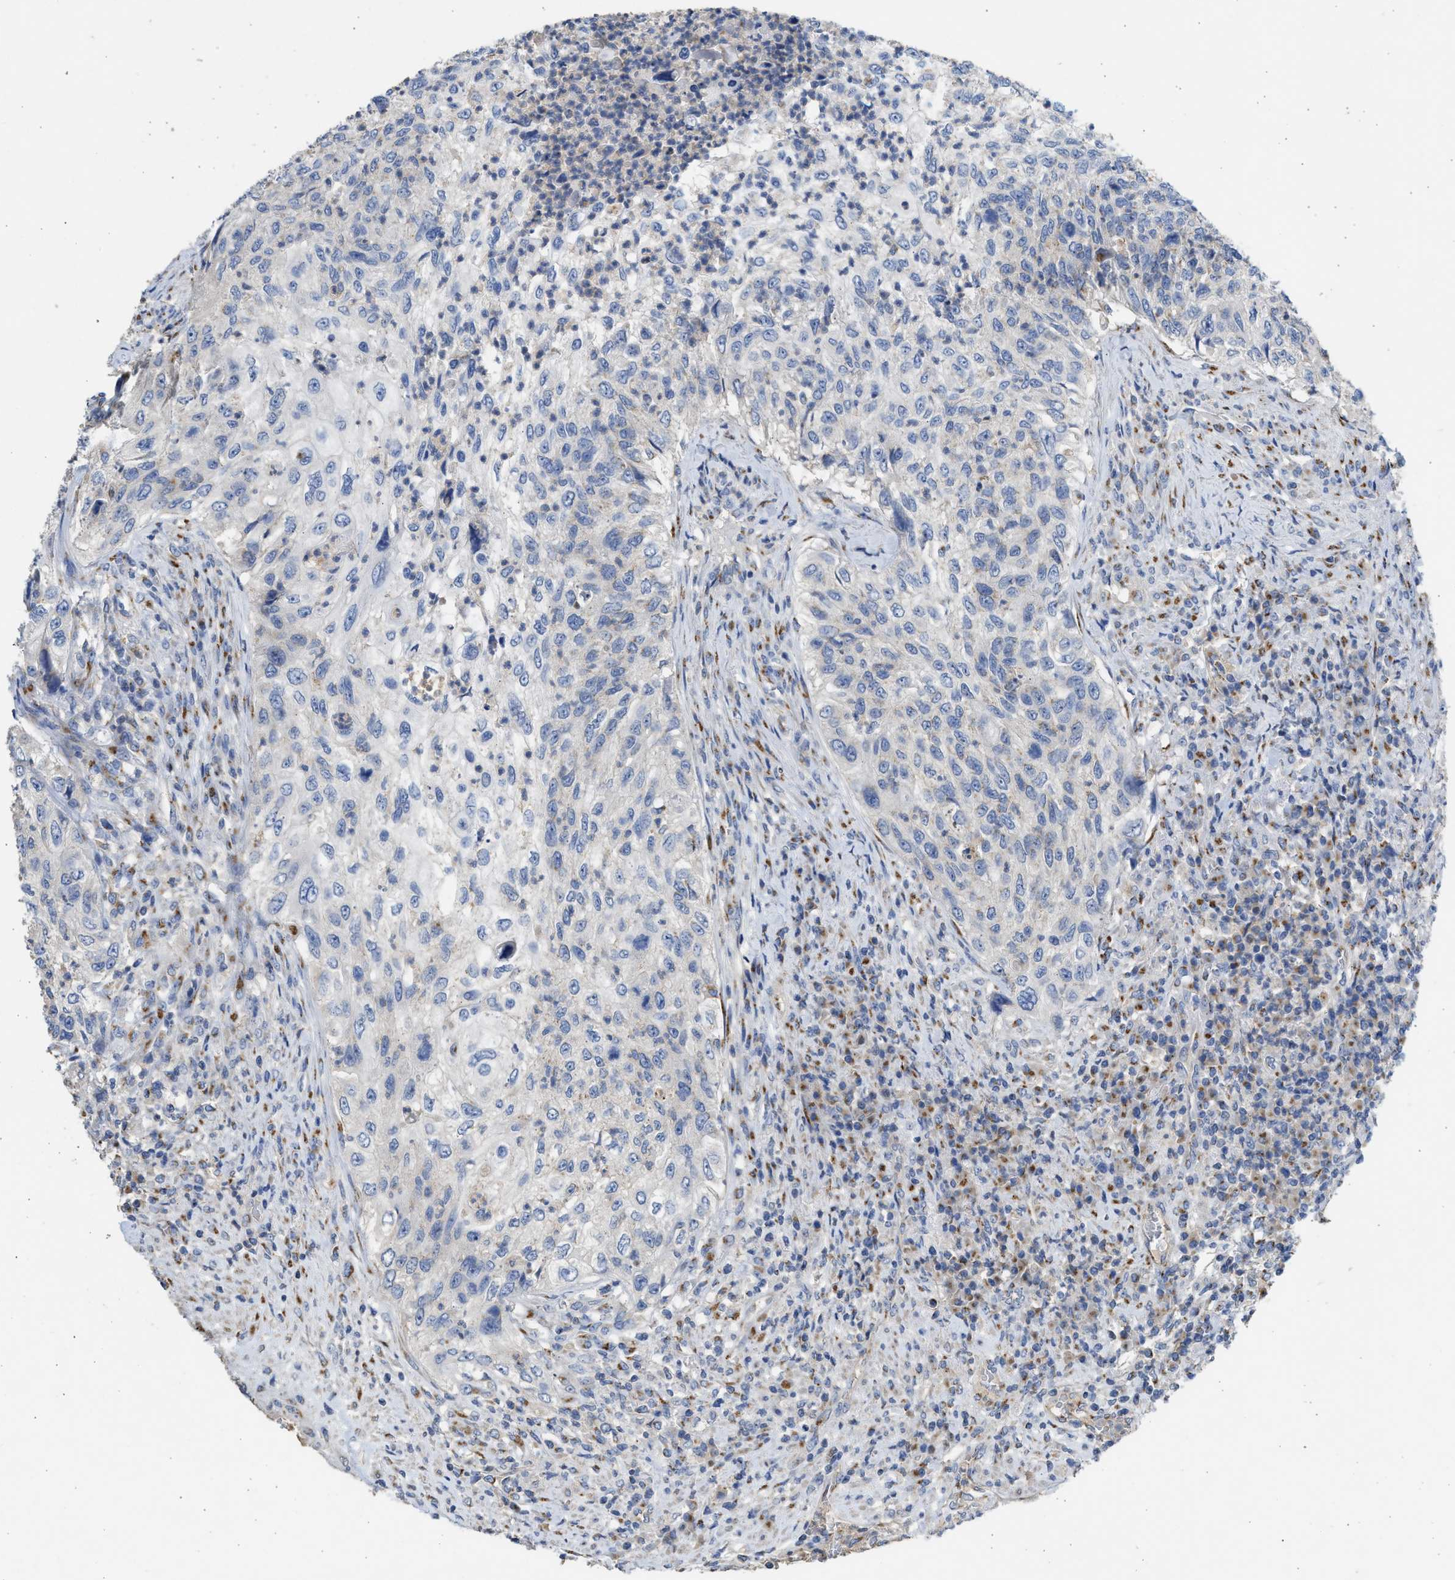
{"staining": {"intensity": "negative", "quantity": "none", "location": "none"}, "tissue": "urothelial cancer", "cell_type": "Tumor cells", "image_type": "cancer", "snomed": [{"axis": "morphology", "description": "Urothelial carcinoma, High grade"}, {"axis": "topography", "description": "Urinary bladder"}], "caption": "Tumor cells are negative for brown protein staining in urothelial carcinoma (high-grade). The staining was performed using DAB (3,3'-diaminobenzidine) to visualize the protein expression in brown, while the nuclei were stained in blue with hematoxylin (Magnification: 20x).", "gene": "IPO8", "patient": {"sex": "female", "age": 60}}